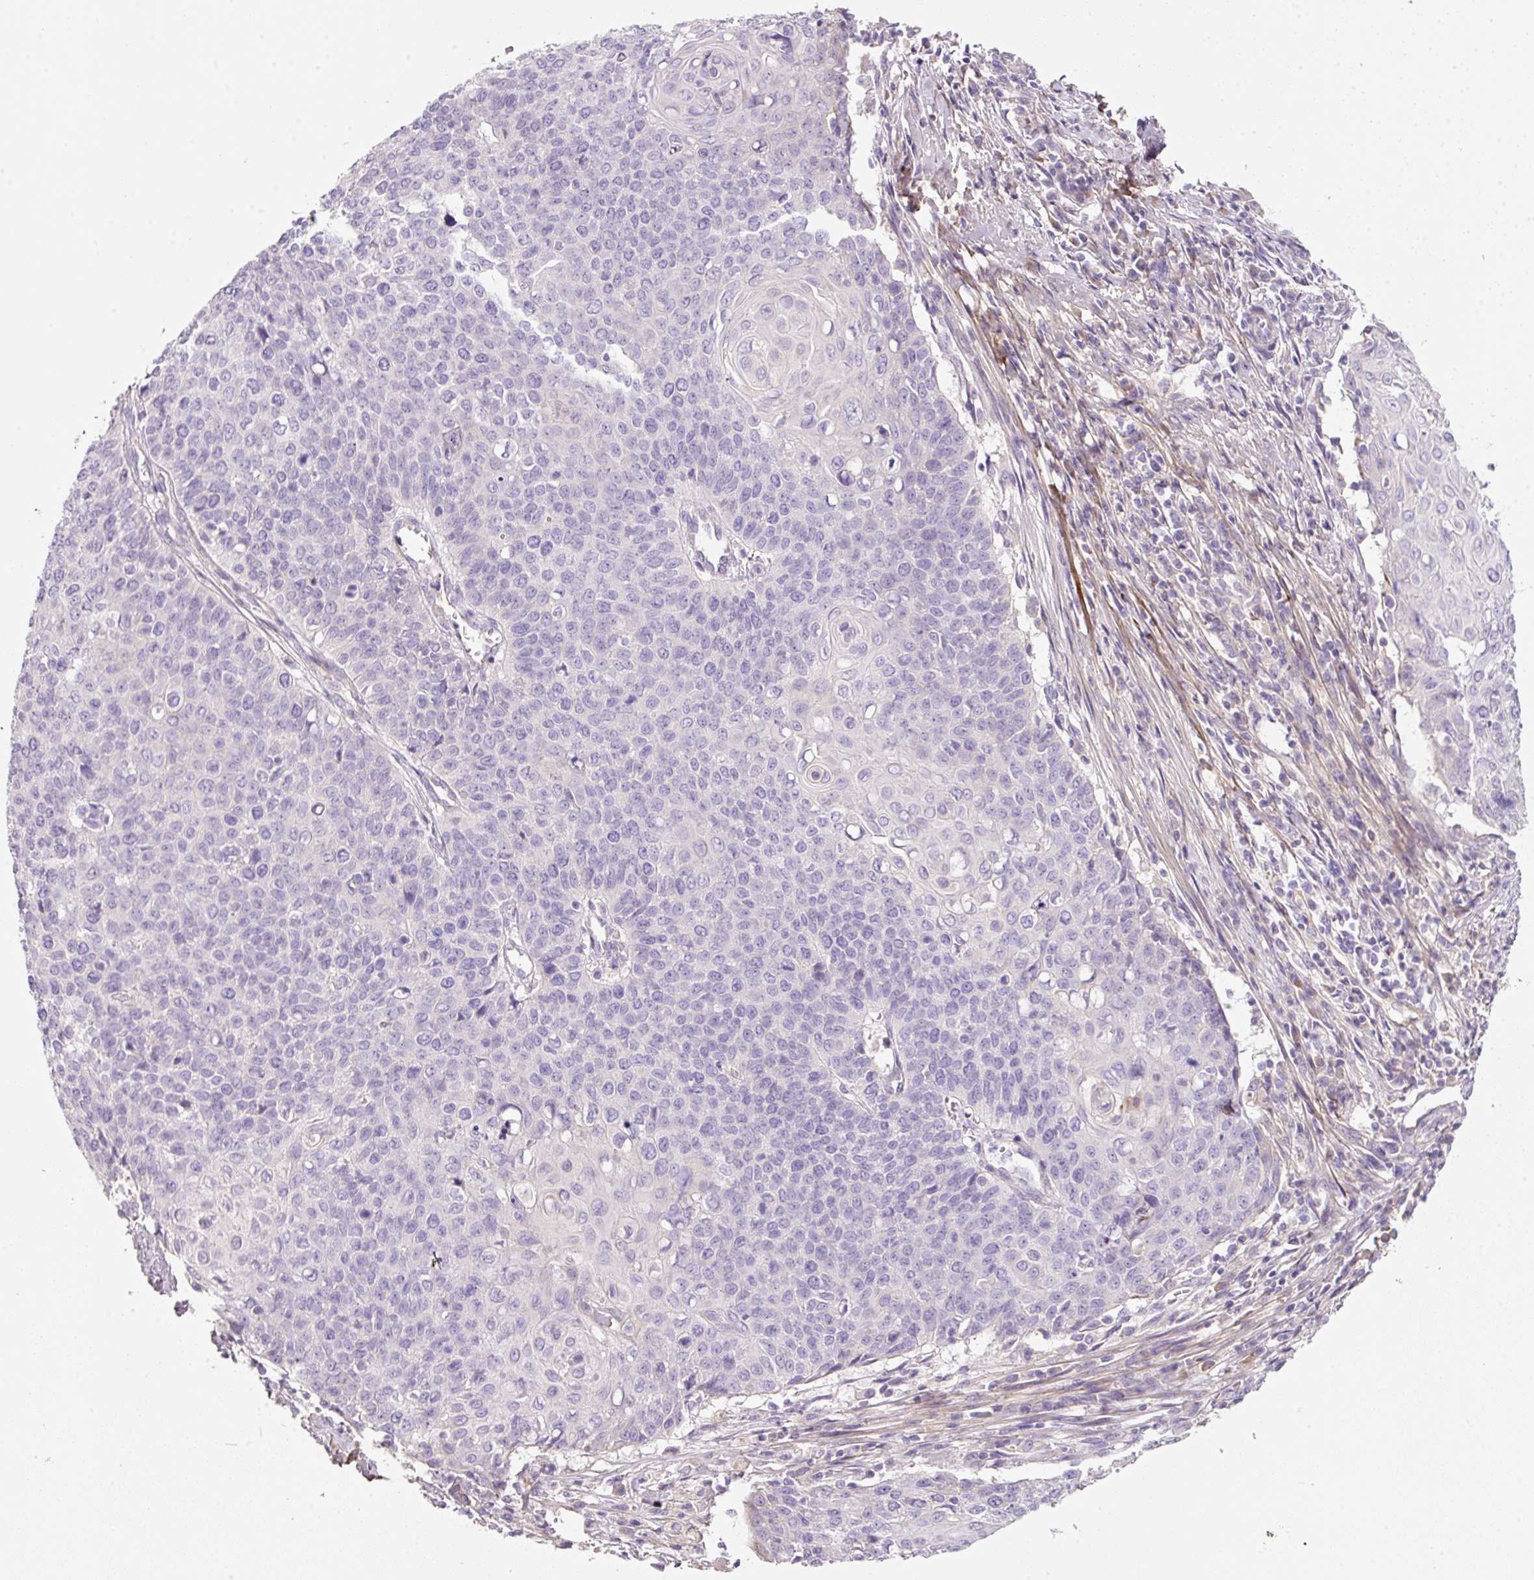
{"staining": {"intensity": "negative", "quantity": "none", "location": "none"}, "tissue": "cervical cancer", "cell_type": "Tumor cells", "image_type": "cancer", "snomed": [{"axis": "morphology", "description": "Squamous cell carcinoma, NOS"}, {"axis": "topography", "description": "Cervix"}], "caption": "An immunohistochemistry (IHC) micrograph of cervical cancer (squamous cell carcinoma) is shown. There is no staining in tumor cells of cervical cancer (squamous cell carcinoma).", "gene": "SOS2", "patient": {"sex": "female", "age": 39}}